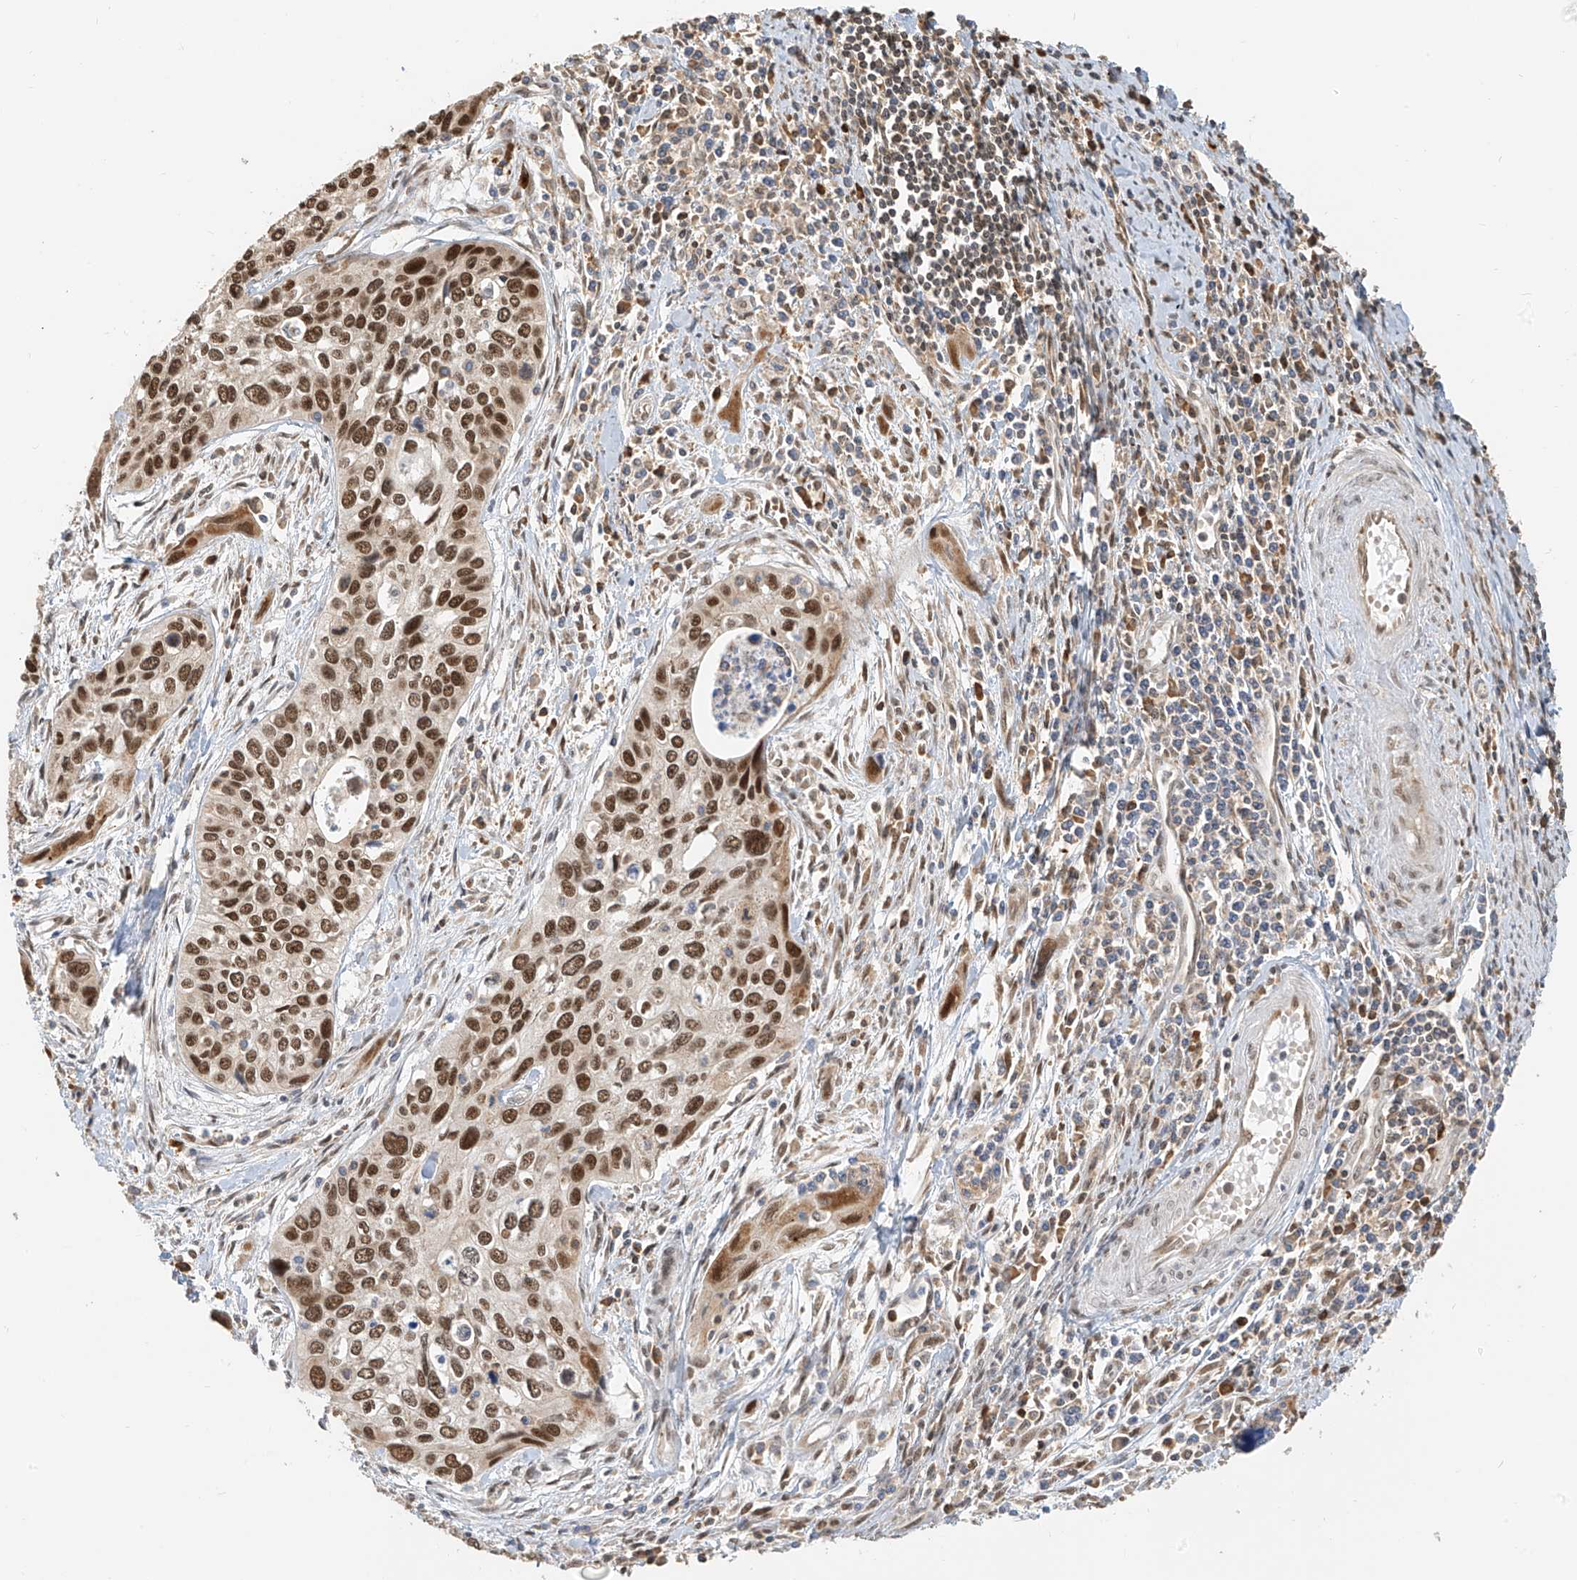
{"staining": {"intensity": "strong", "quantity": ">75%", "location": "nuclear"}, "tissue": "cervical cancer", "cell_type": "Tumor cells", "image_type": "cancer", "snomed": [{"axis": "morphology", "description": "Squamous cell carcinoma, NOS"}, {"axis": "topography", "description": "Cervix"}], "caption": "Protein expression by immunohistochemistry (IHC) displays strong nuclear expression in about >75% of tumor cells in cervical squamous cell carcinoma.", "gene": "ZMYM2", "patient": {"sex": "female", "age": 55}}